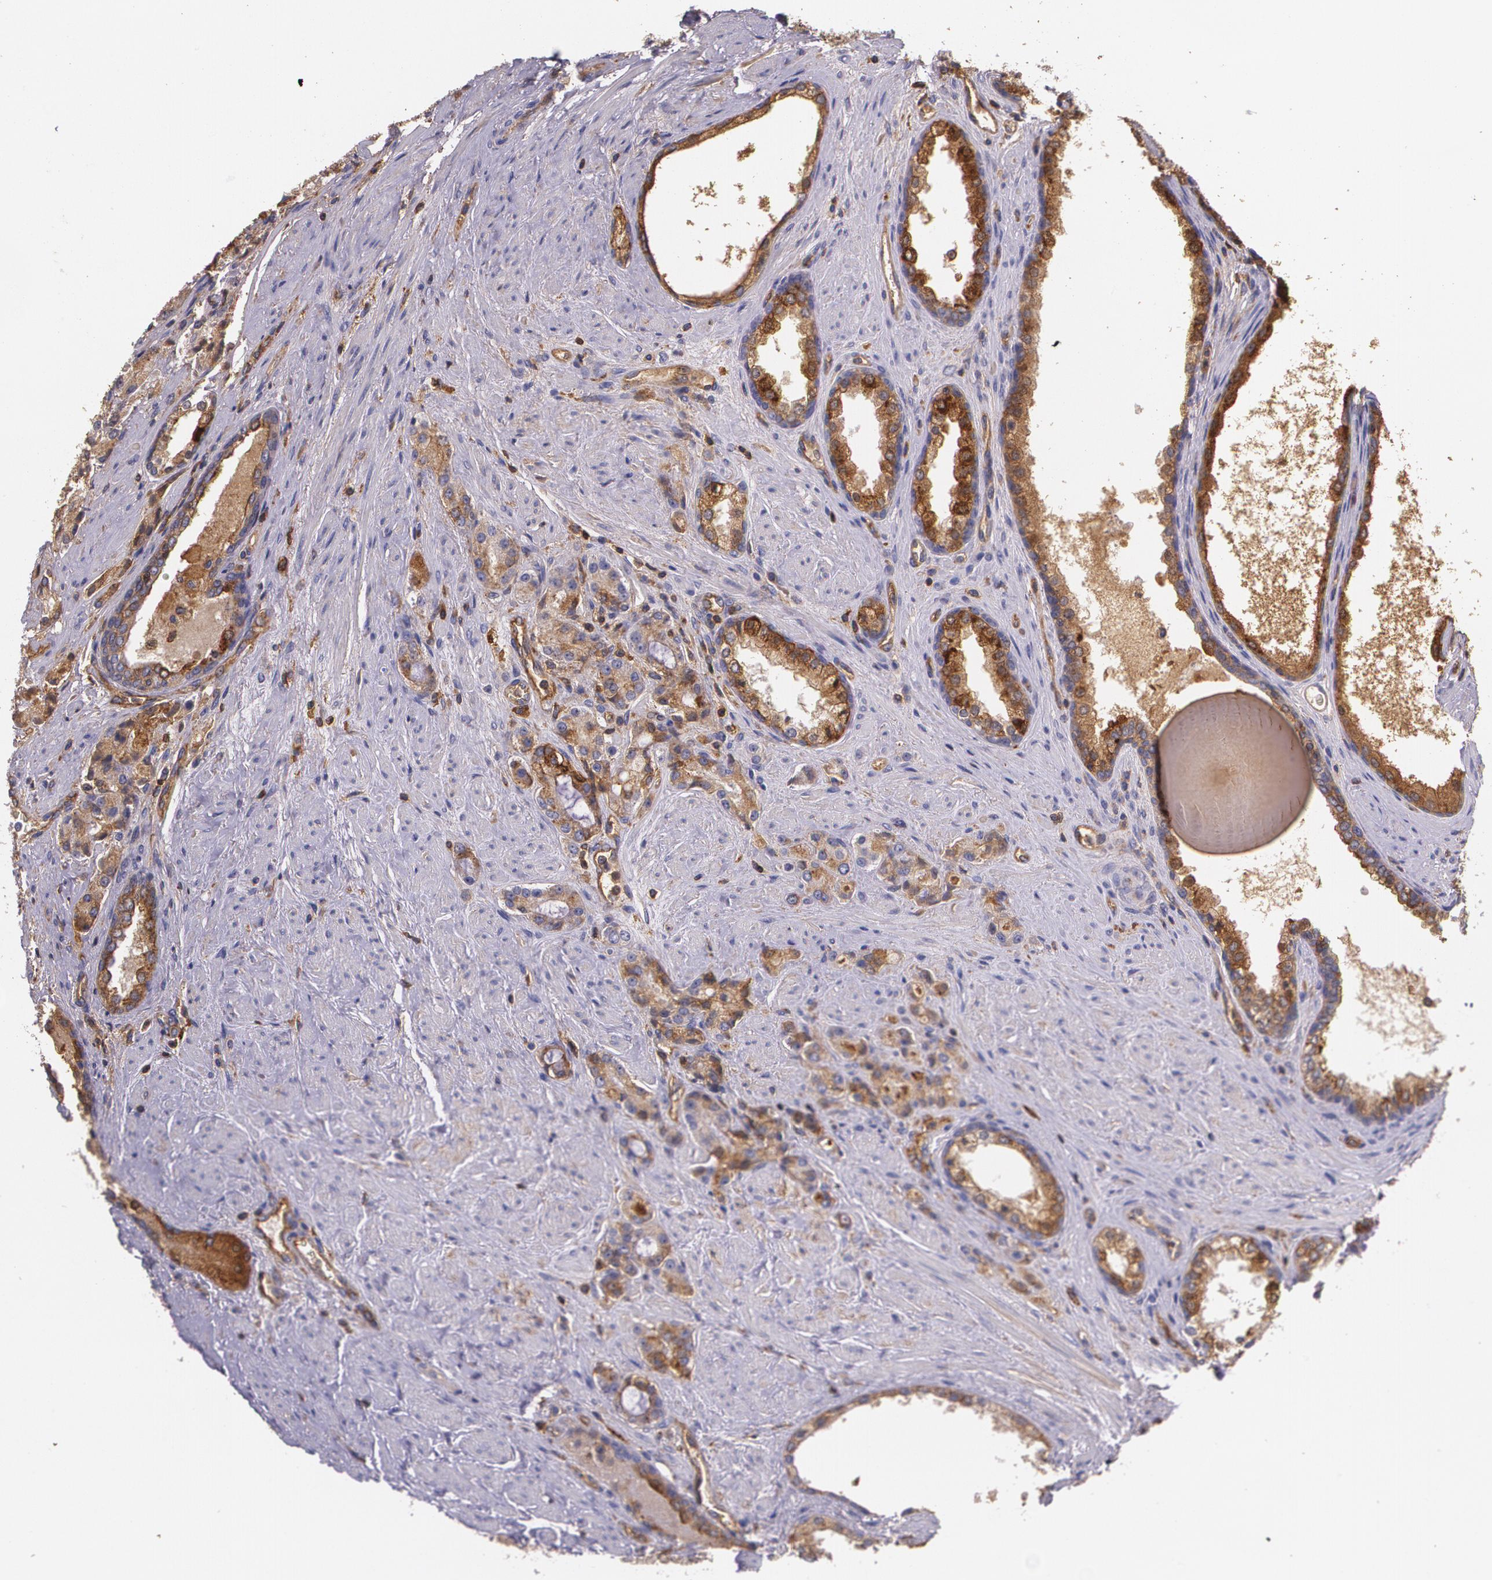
{"staining": {"intensity": "moderate", "quantity": "25%-75%", "location": "cytoplasmic/membranous"}, "tissue": "prostate cancer", "cell_type": "Tumor cells", "image_type": "cancer", "snomed": [{"axis": "morphology", "description": "Adenocarcinoma, Medium grade"}, {"axis": "topography", "description": "Prostate"}], "caption": "About 25%-75% of tumor cells in prostate cancer (medium-grade adenocarcinoma) demonstrate moderate cytoplasmic/membranous protein positivity as visualized by brown immunohistochemical staining.", "gene": "B2M", "patient": {"sex": "male", "age": 72}}